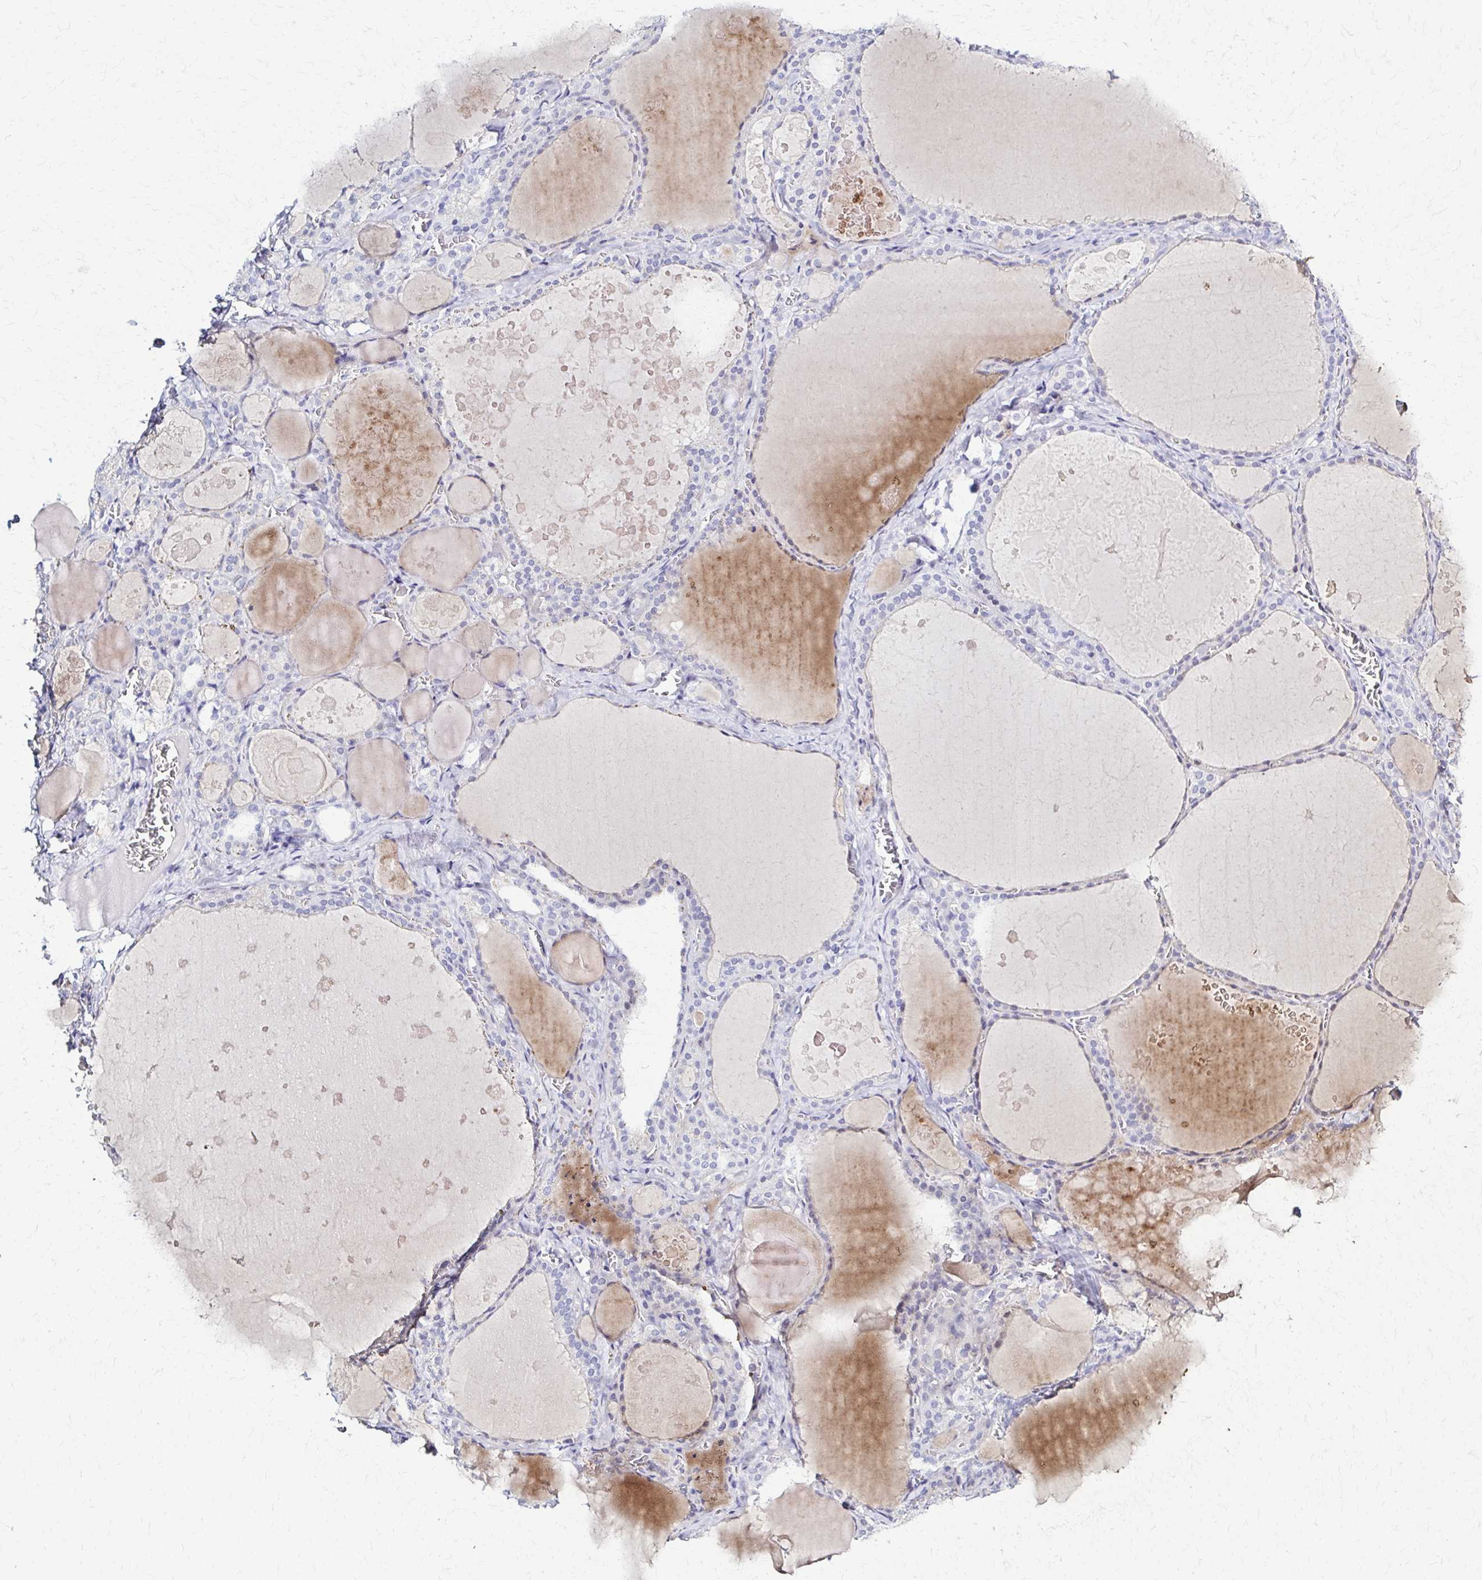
{"staining": {"intensity": "negative", "quantity": "none", "location": "none"}, "tissue": "thyroid gland", "cell_type": "Glandular cells", "image_type": "normal", "snomed": [{"axis": "morphology", "description": "Normal tissue, NOS"}, {"axis": "topography", "description": "Thyroid gland"}], "caption": "Thyroid gland stained for a protein using IHC displays no expression glandular cells.", "gene": "RHOBTB2", "patient": {"sex": "male", "age": 56}}